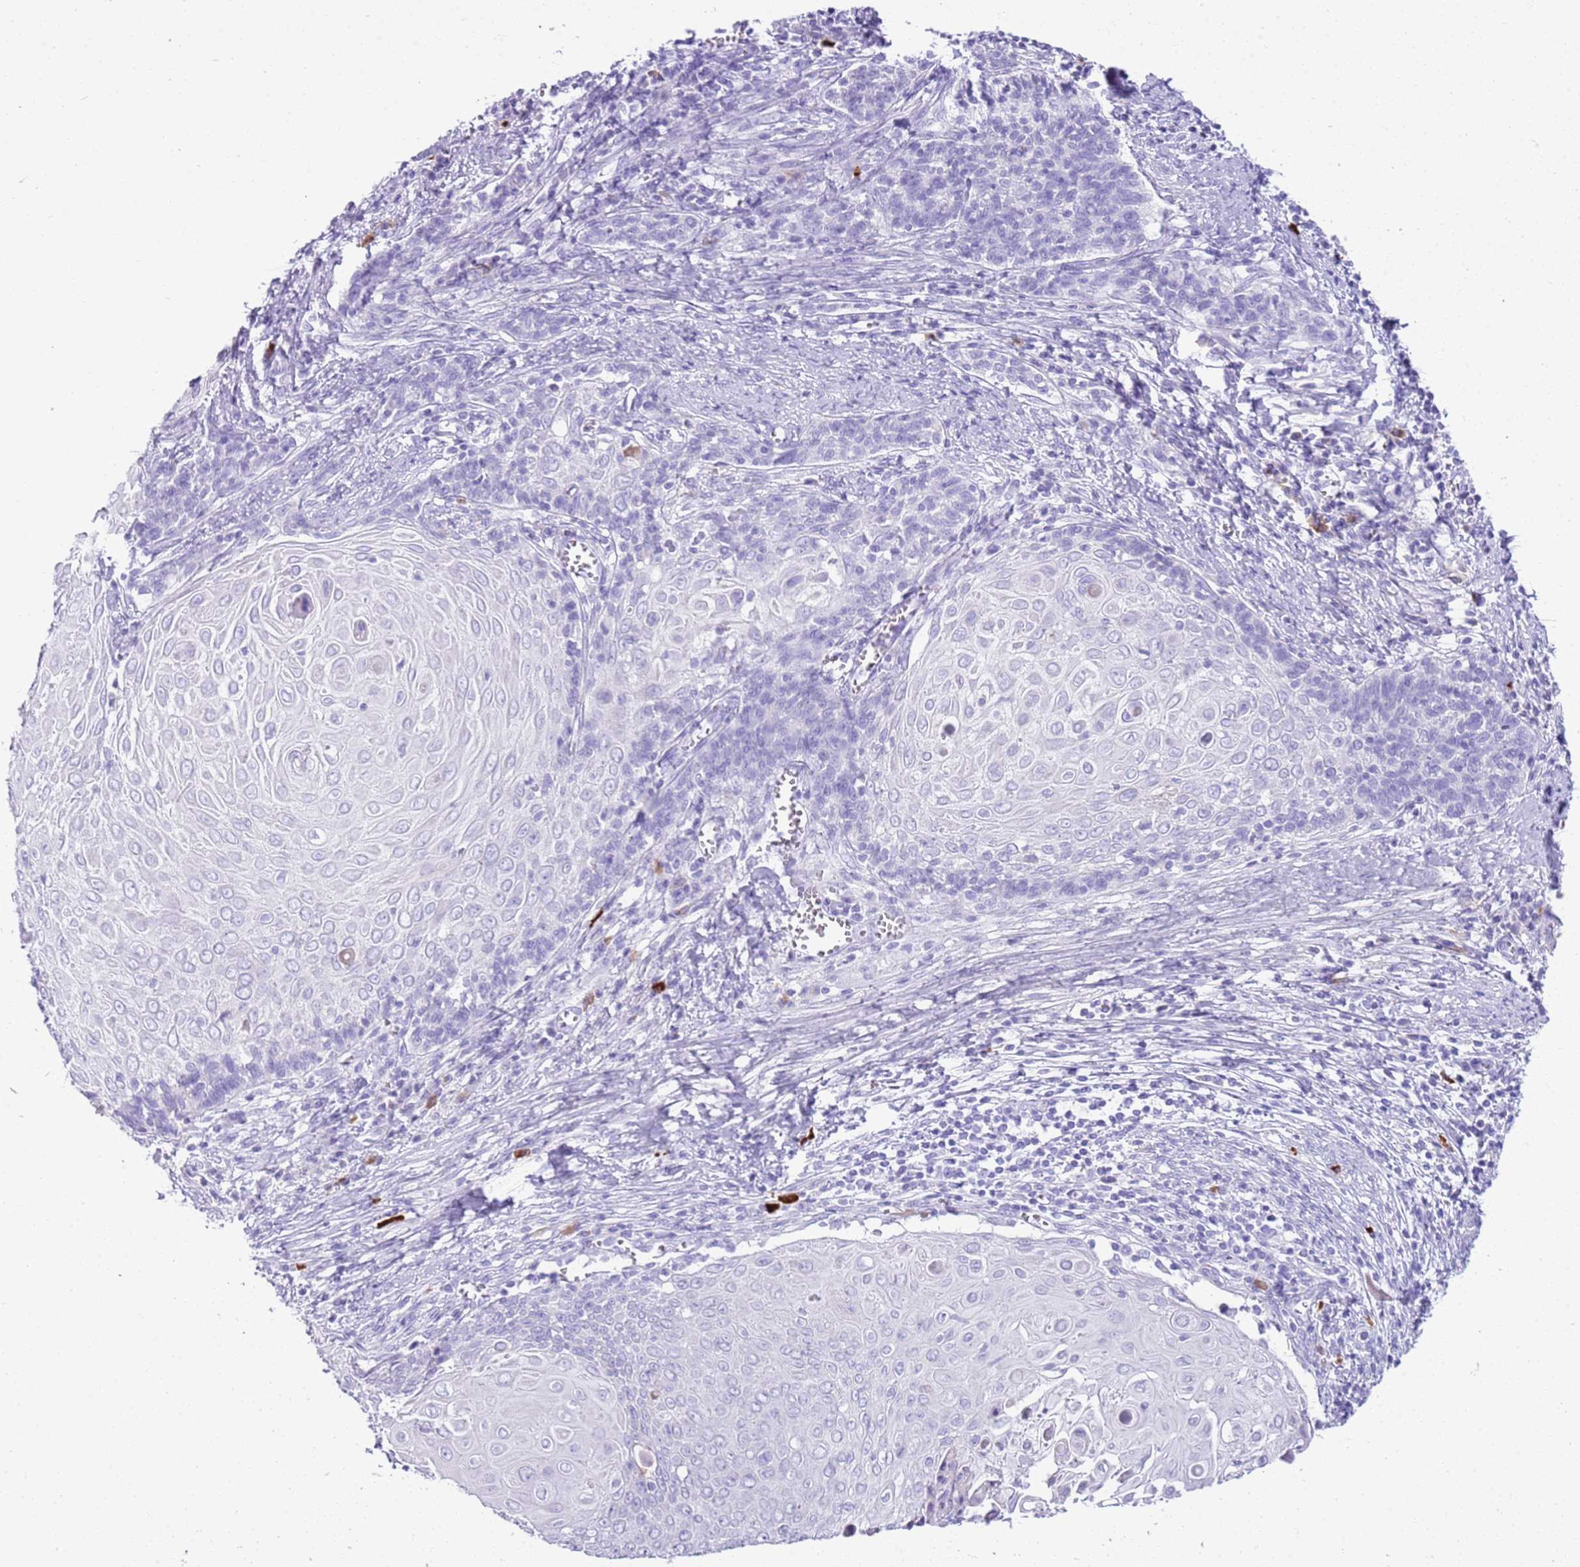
{"staining": {"intensity": "negative", "quantity": "none", "location": "none"}, "tissue": "cervical cancer", "cell_type": "Tumor cells", "image_type": "cancer", "snomed": [{"axis": "morphology", "description": "Squamous cell carcinoma, NOS"}, {"axis": "topography", "description": "Cervix"}], "caption": "Cervical cancer (squamous cell carcinoma) was stained to show a protein in brown. There is no significant positivity in tumor cells. (Stains: DAB IHC with hematoxylin counter stain, Microscopy: brightfield microscopy at high magnification).", "gene": "IGKV3D-11", "patient": {"sex": "female", "age": 39}}